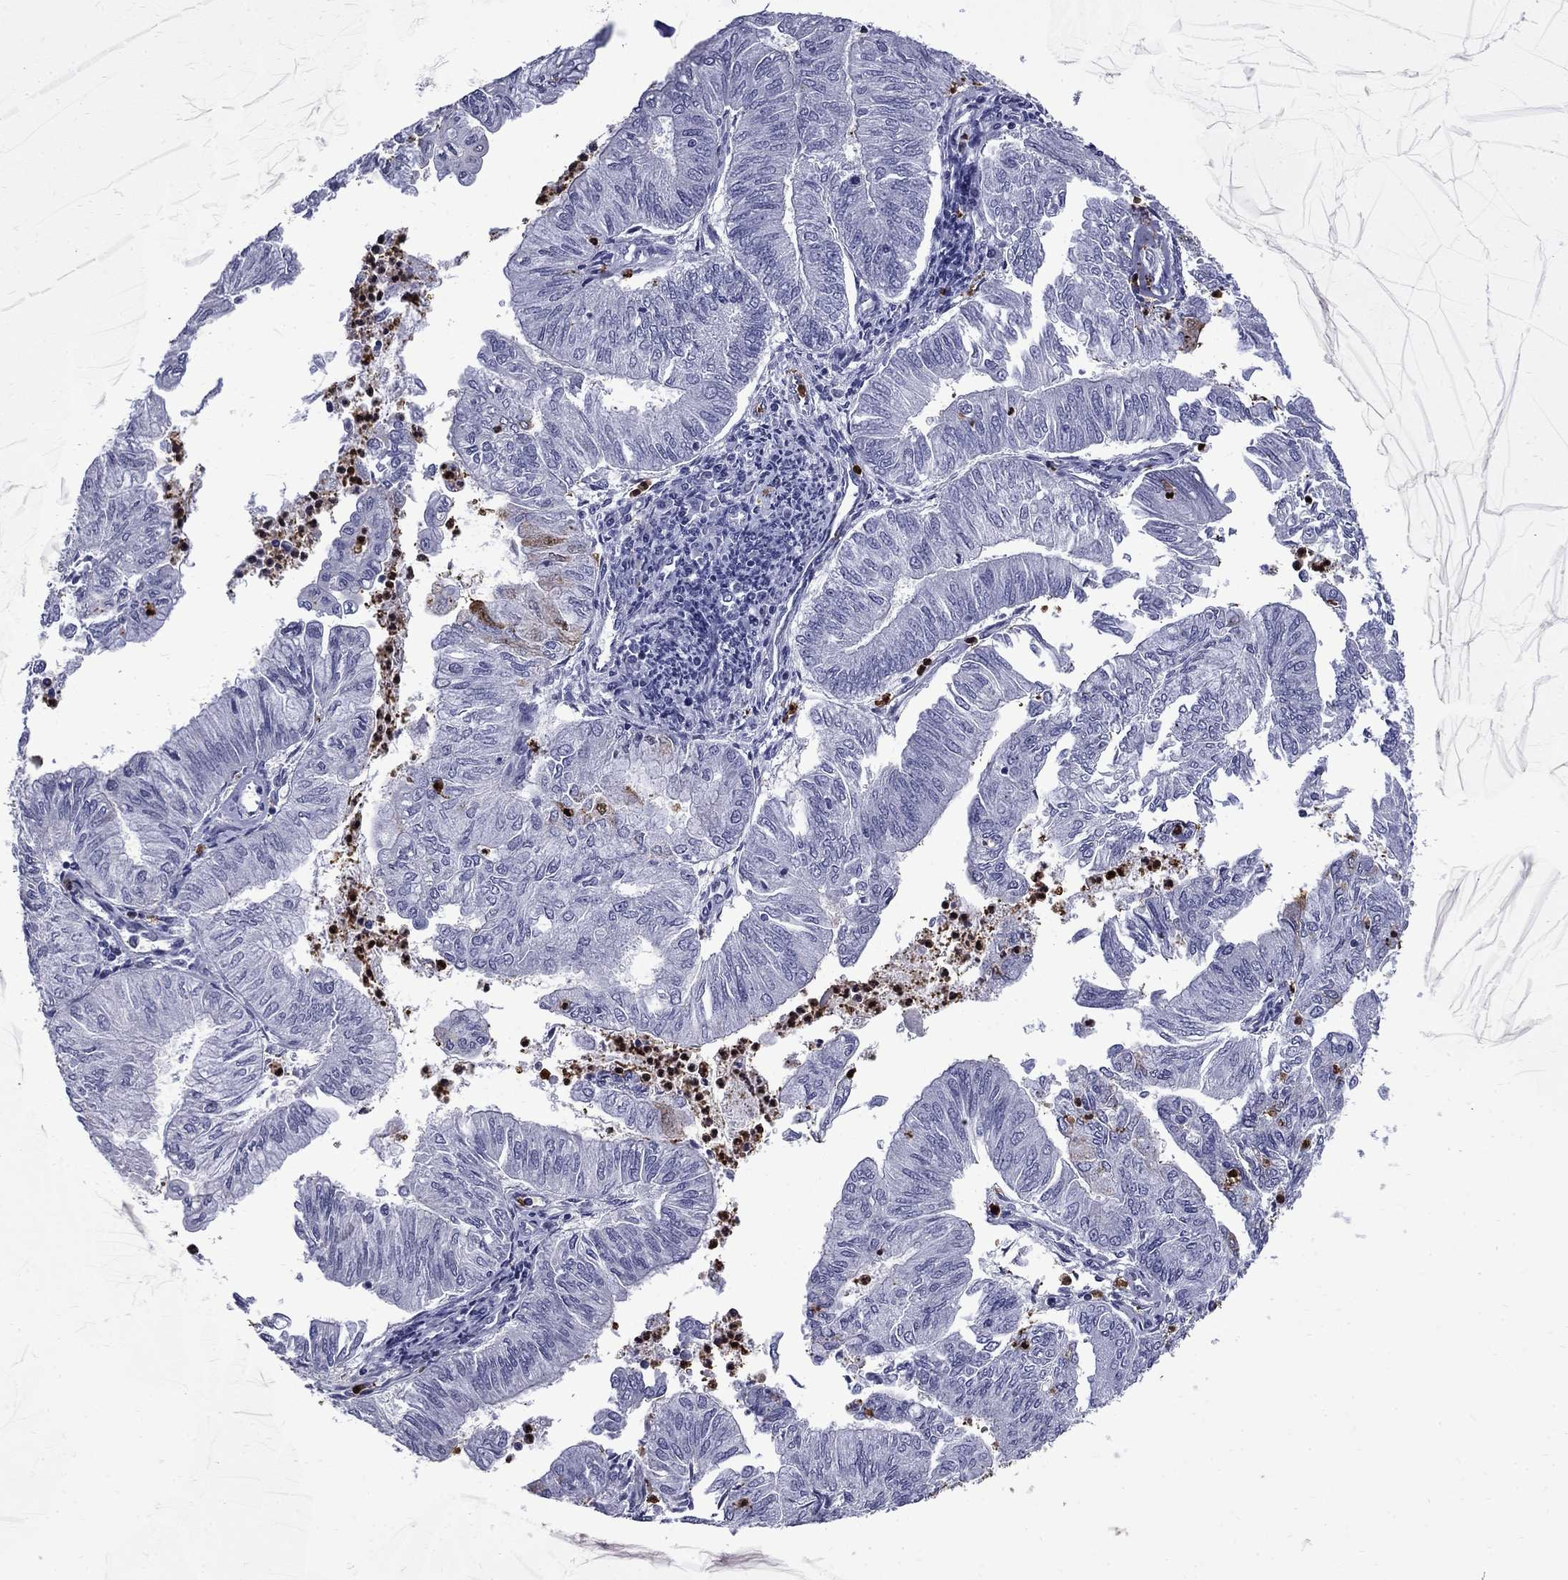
{"staining": {"intensity": "negative", "quantity": "none", "location": "none"}, "tissue": "endometrial cancer", "cell_type": "Tumor cells", "image_type": "cancer", "snomed": [{"axis": "morphology", "description": "Adenocarcinoma, NOS"}, {"axis": "topography", "description": "Endometrium"}], "caption": "There is no significant staining in tumor cells of endometrial cancer (adenocarcinoma).", "gene": "TRIM29", "patient": {"sex": "female", "age": 59}}